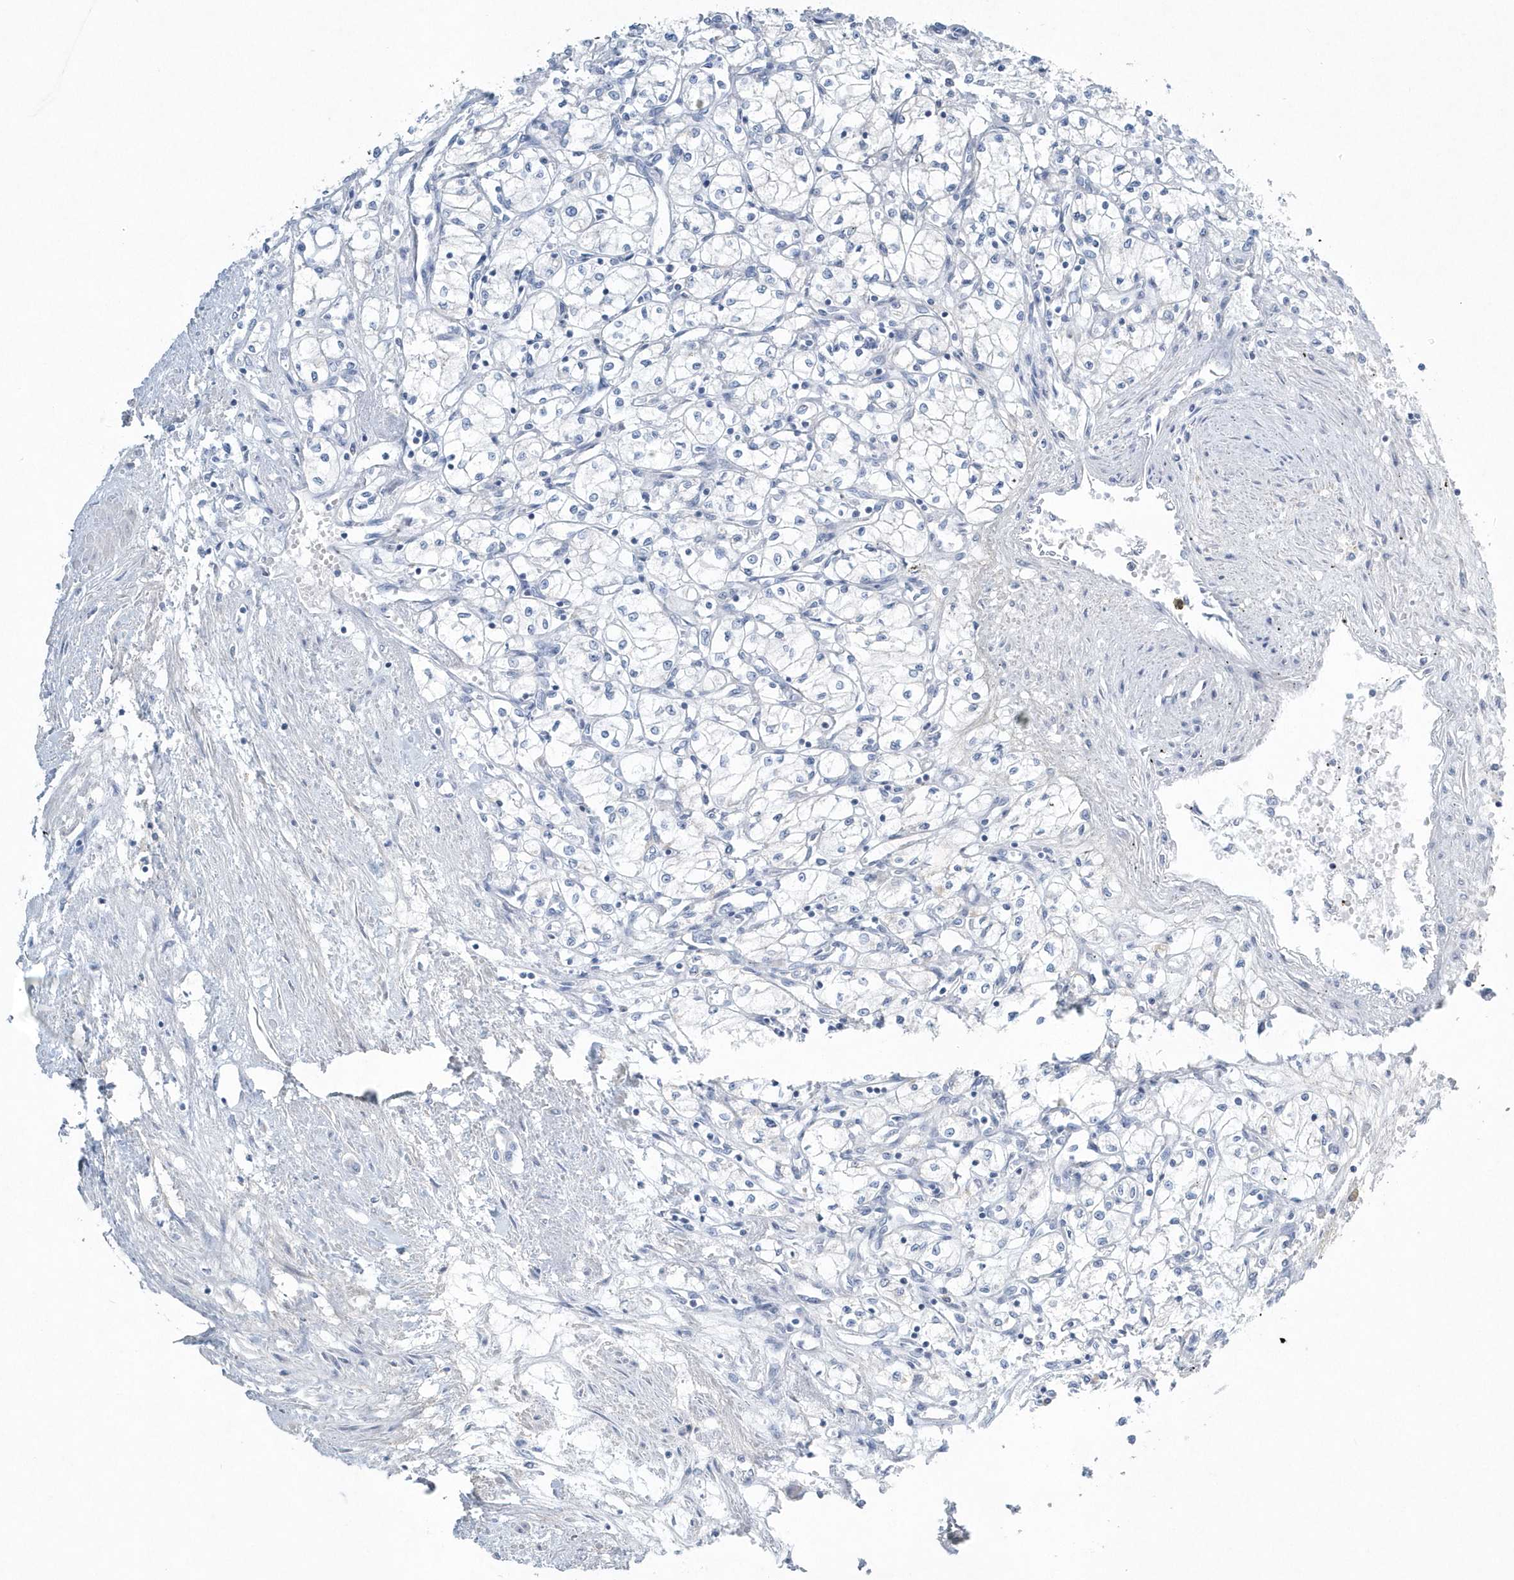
{"staining": {"intensity": "negative", "quantity": "none", "location": "none"}, "tissue": "renal cancer", "cell_type": "Tumor cells", "image_type": "cancer", "snomed": [{"axis": "morphology", "description": "Adenocarcinoma, NOS"}, {"axis": "topography", "description": "Kidney"}], "caption": "Immunohistochemistry histopathology image of human renal adenocarcinoma stained for a protein (brown), which reveals no positivity in tumor cells. (Brightfield microscopy of DAB immunohistochemistry at high magnification).", "gene": "SPATA18", "patient": {"sex": "male", "age": 59}}